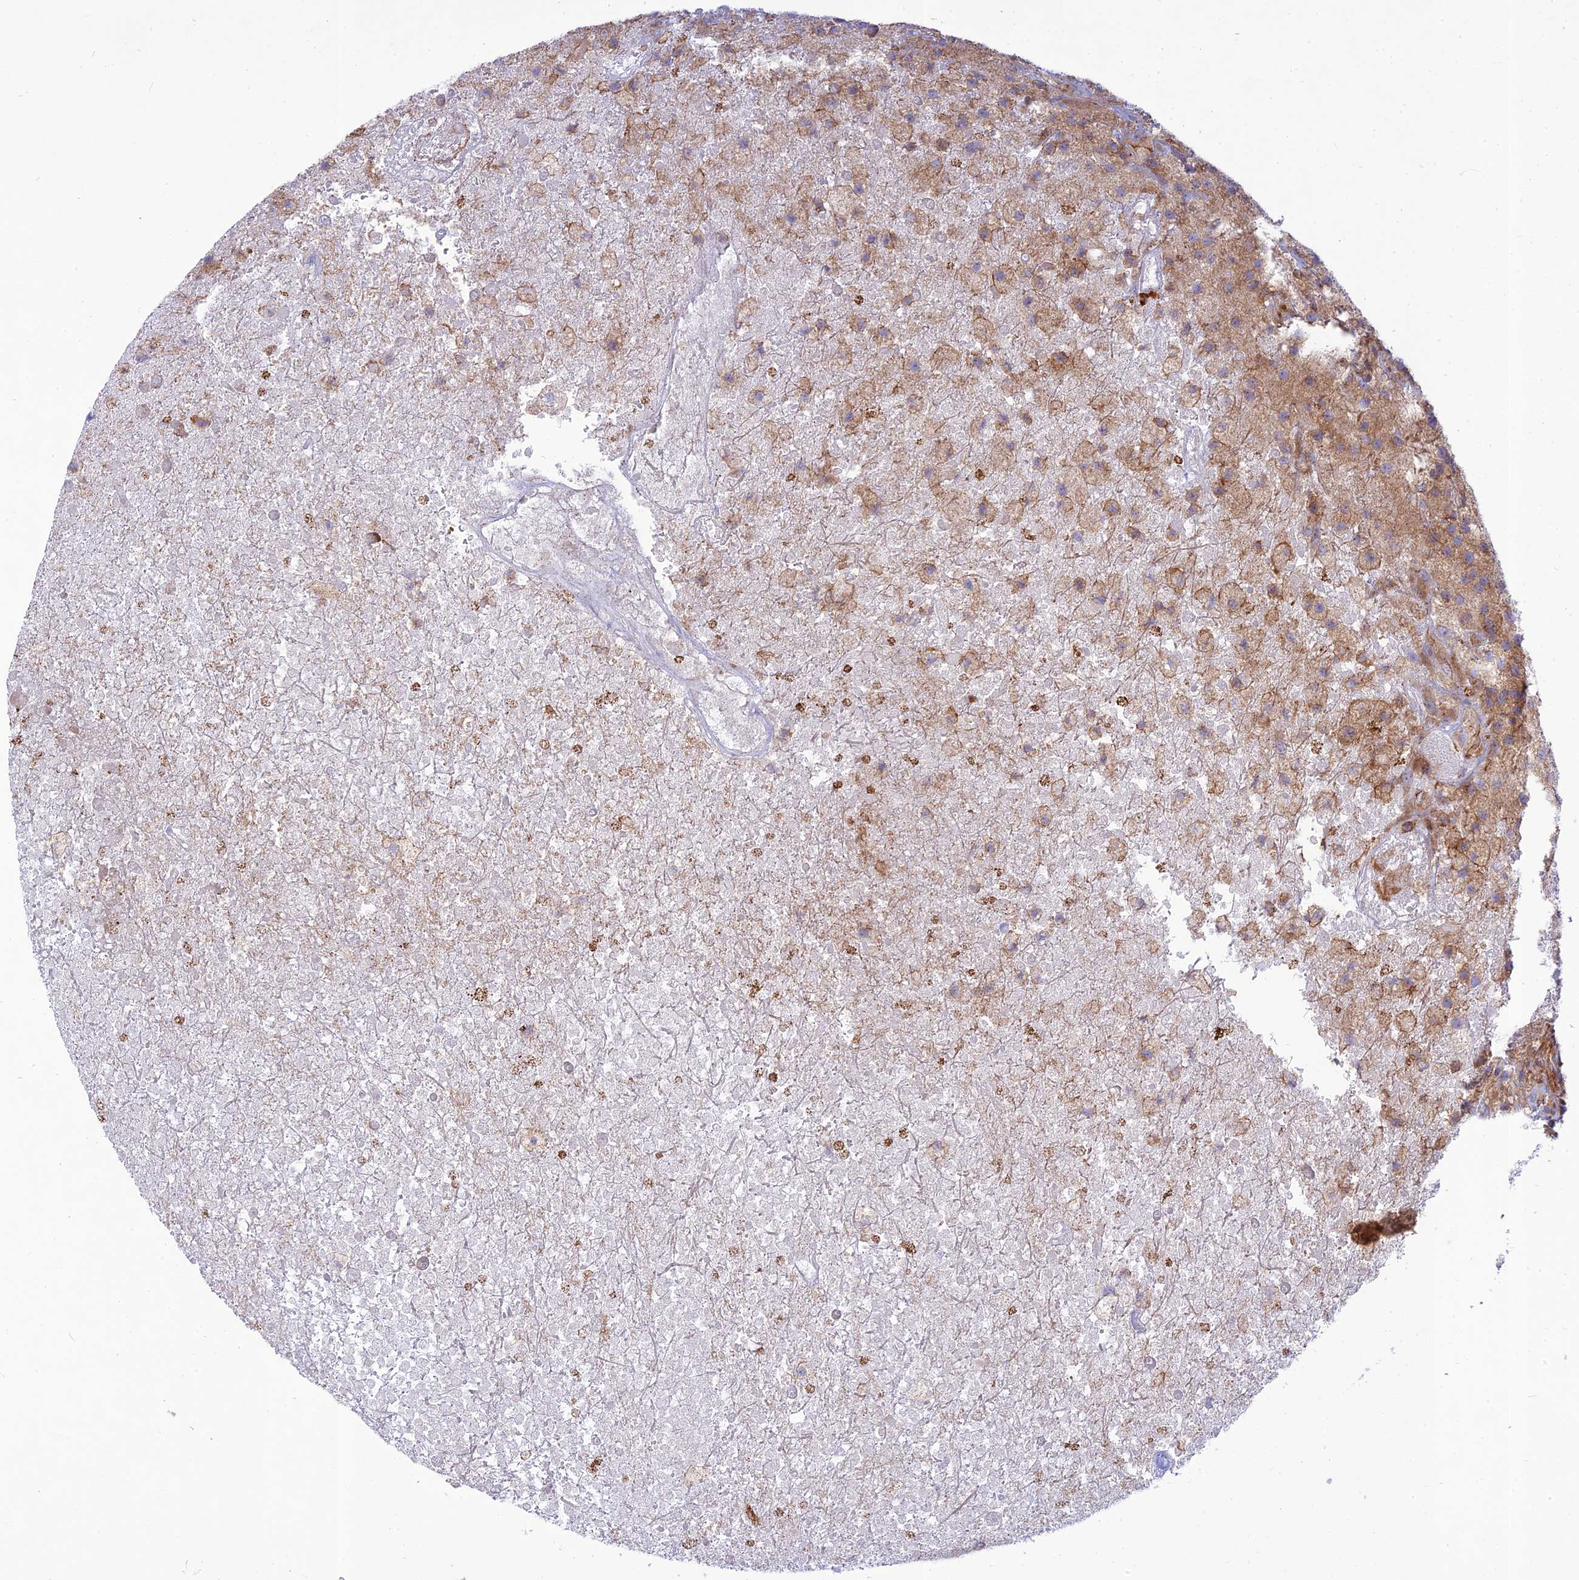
{"staining": {"intensity": "weak", "quantity": "25%-75%", "location": "cytoplasmic/membranous"}, "tissue": "glioma", "cell_type": "Tumor cells", "image_type": "cancer", "snomed": [{"axis": "morphology", "description": "Glioma, malignant, High grade"}, {"axis": "topography", "description": "Brain"}], "caption": "Immunohistochemistry (IHC) photomicrograph of neoplastic tissue: human malignant high-grade glioma stained using IHC reveals low levels of weak protein expression localized specifically in the cytoplasmic/membranous of tumor cells, appearing as a cytoplasmic/membranous brown color.", "gene": "PIMREG", "patient": {"sex": "male", "age": 69}}